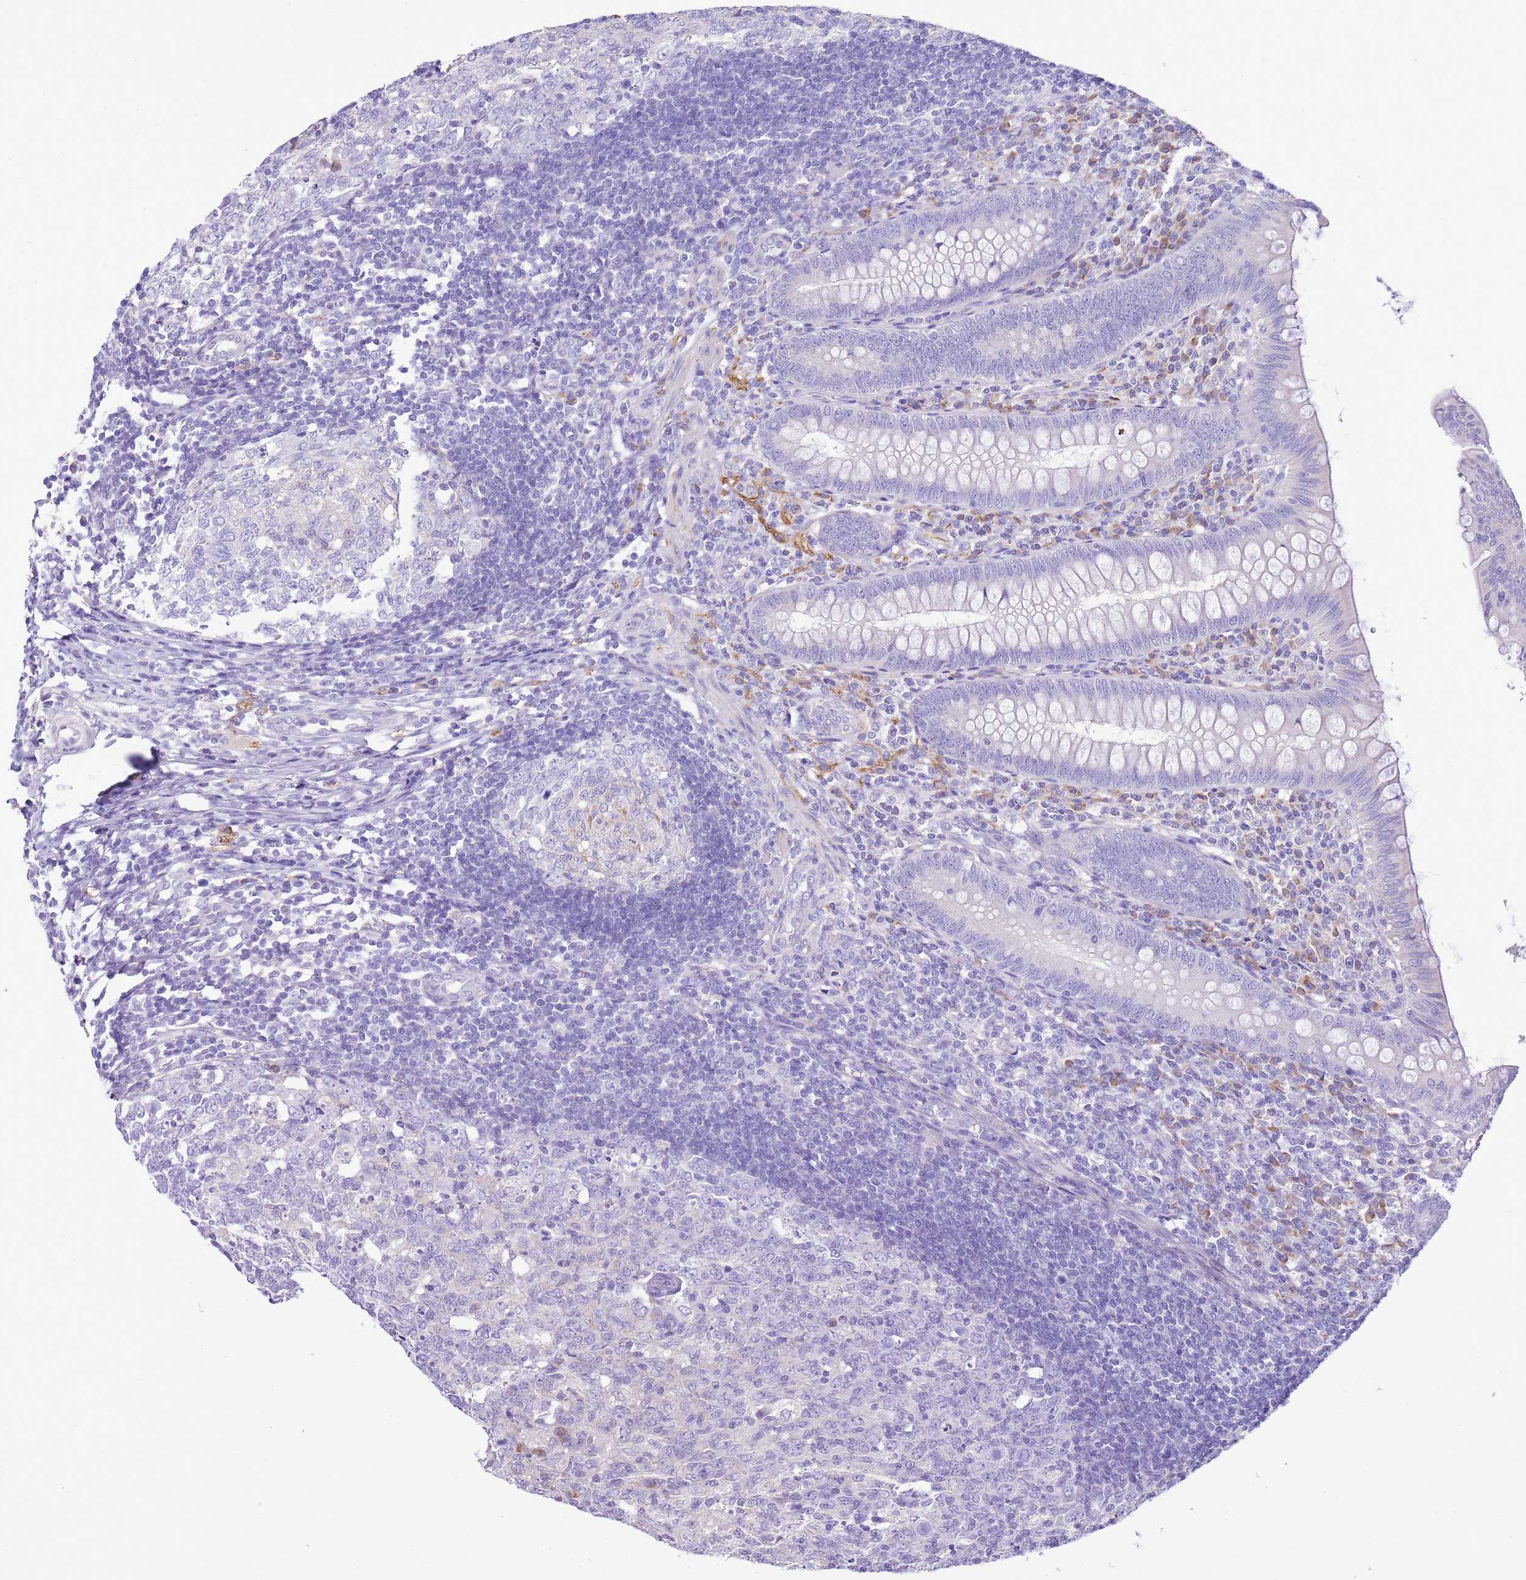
{"staining": {"intensity": "negative", "quantity": "none", "location": "none"}, "tissue": "appendix", "cell_type": "Glandular cells", "image_type": "normal", "snomed": [{"axis": "morphology", "description": "Normal tissue, NOS"}, {"axis": "topography", "description": "Appendix"}], "caption": "Micrograph shows no protein expression in glandular cells of unremarkable appendix.", "gene": "AAR2", "patient": {"sex": "male", "age": 14}}